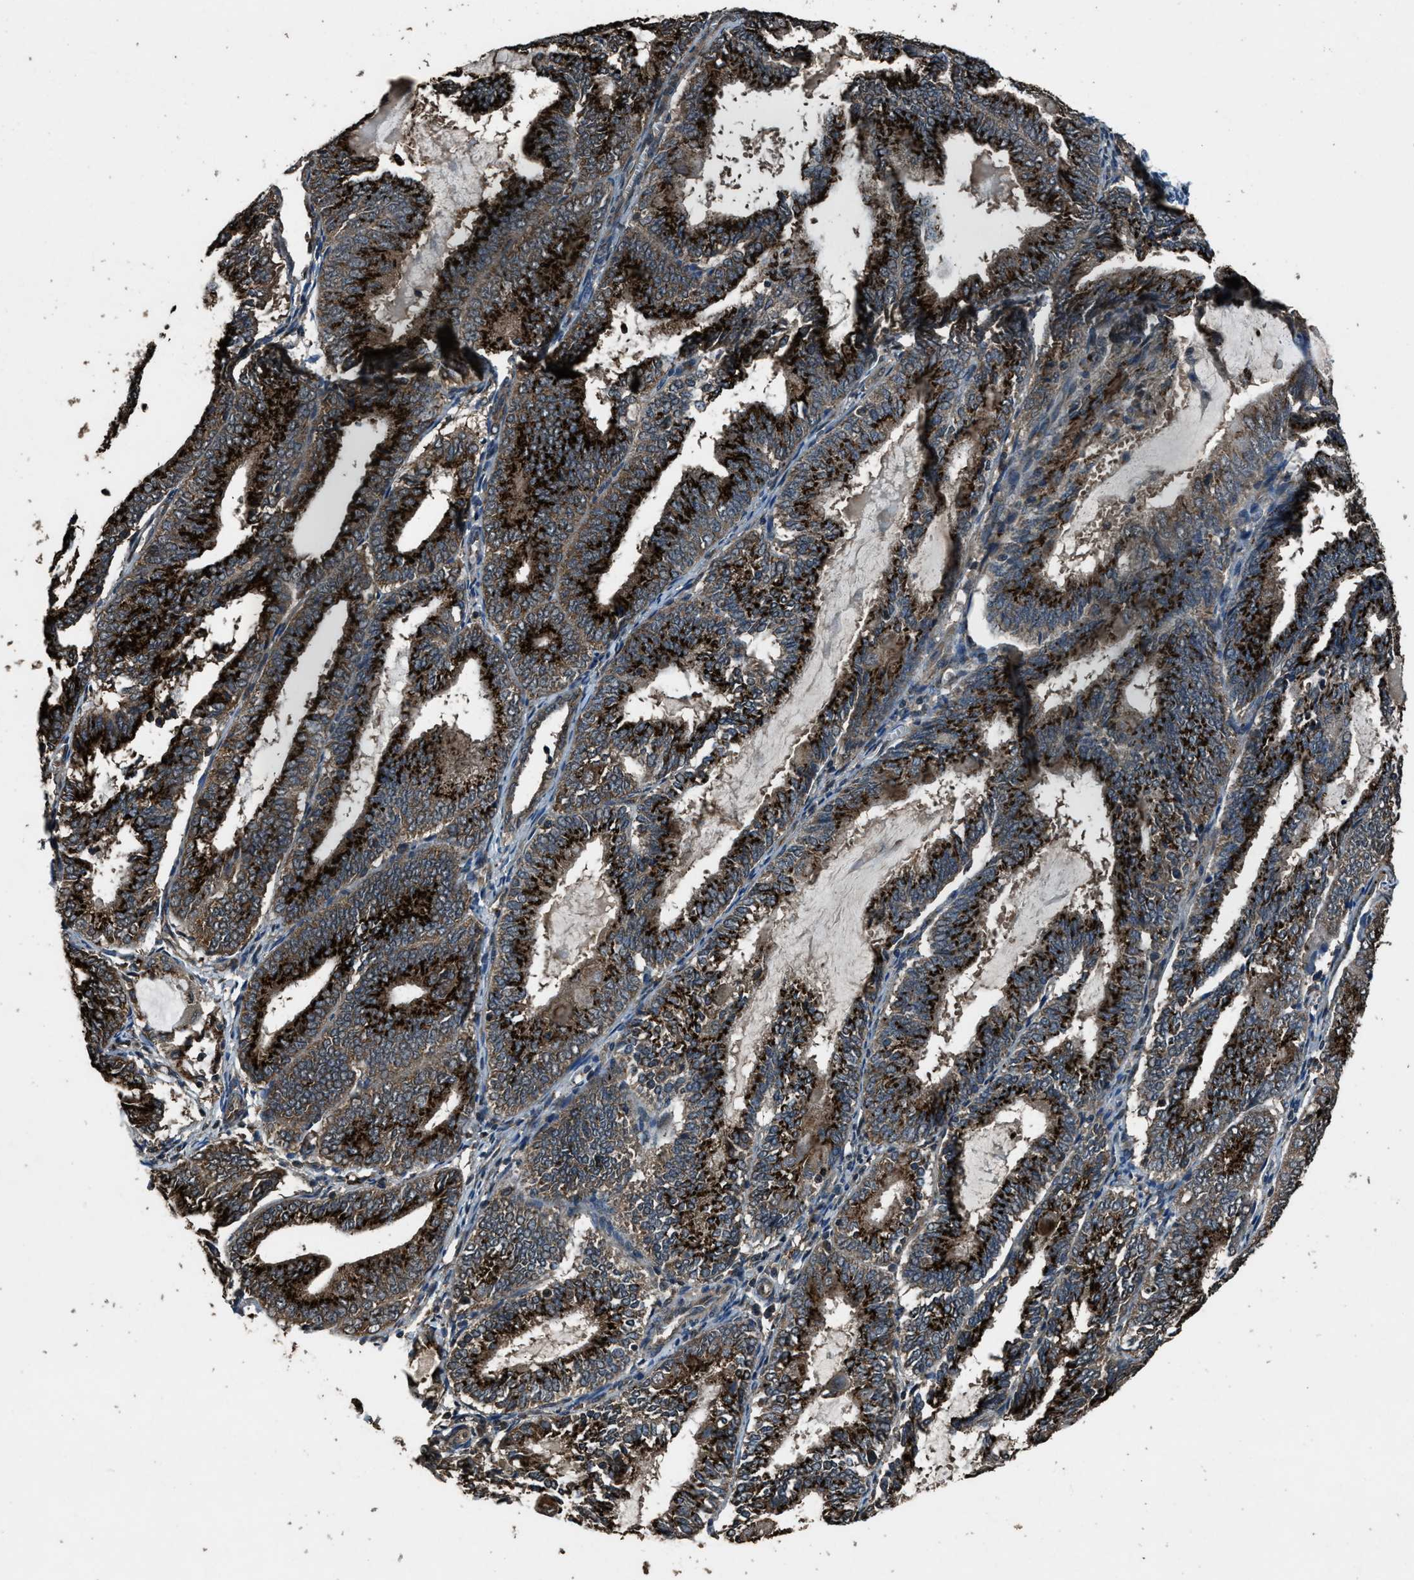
{"staining": {"intensity": "strong", "quantity": ">75%", "location": "cytoplasmic/membranous"}, "tissue": "endometrial cancer", "cell_type": "Tumor cells", "image_type": "cancer", "snomed": [{"axis": "morphology", "description": "Adenocarcinoma, NOS"}, {"axis": "topography", "description": "Endometrium"}], "caption": "An image of human endometrial adenocarcinoma stained for a protein demonstrates strong cytoplasmic/membranous brown staining in tumor cells.", "gene": "SLC38A10", "patient": {"sex": "female", "age": 81}}